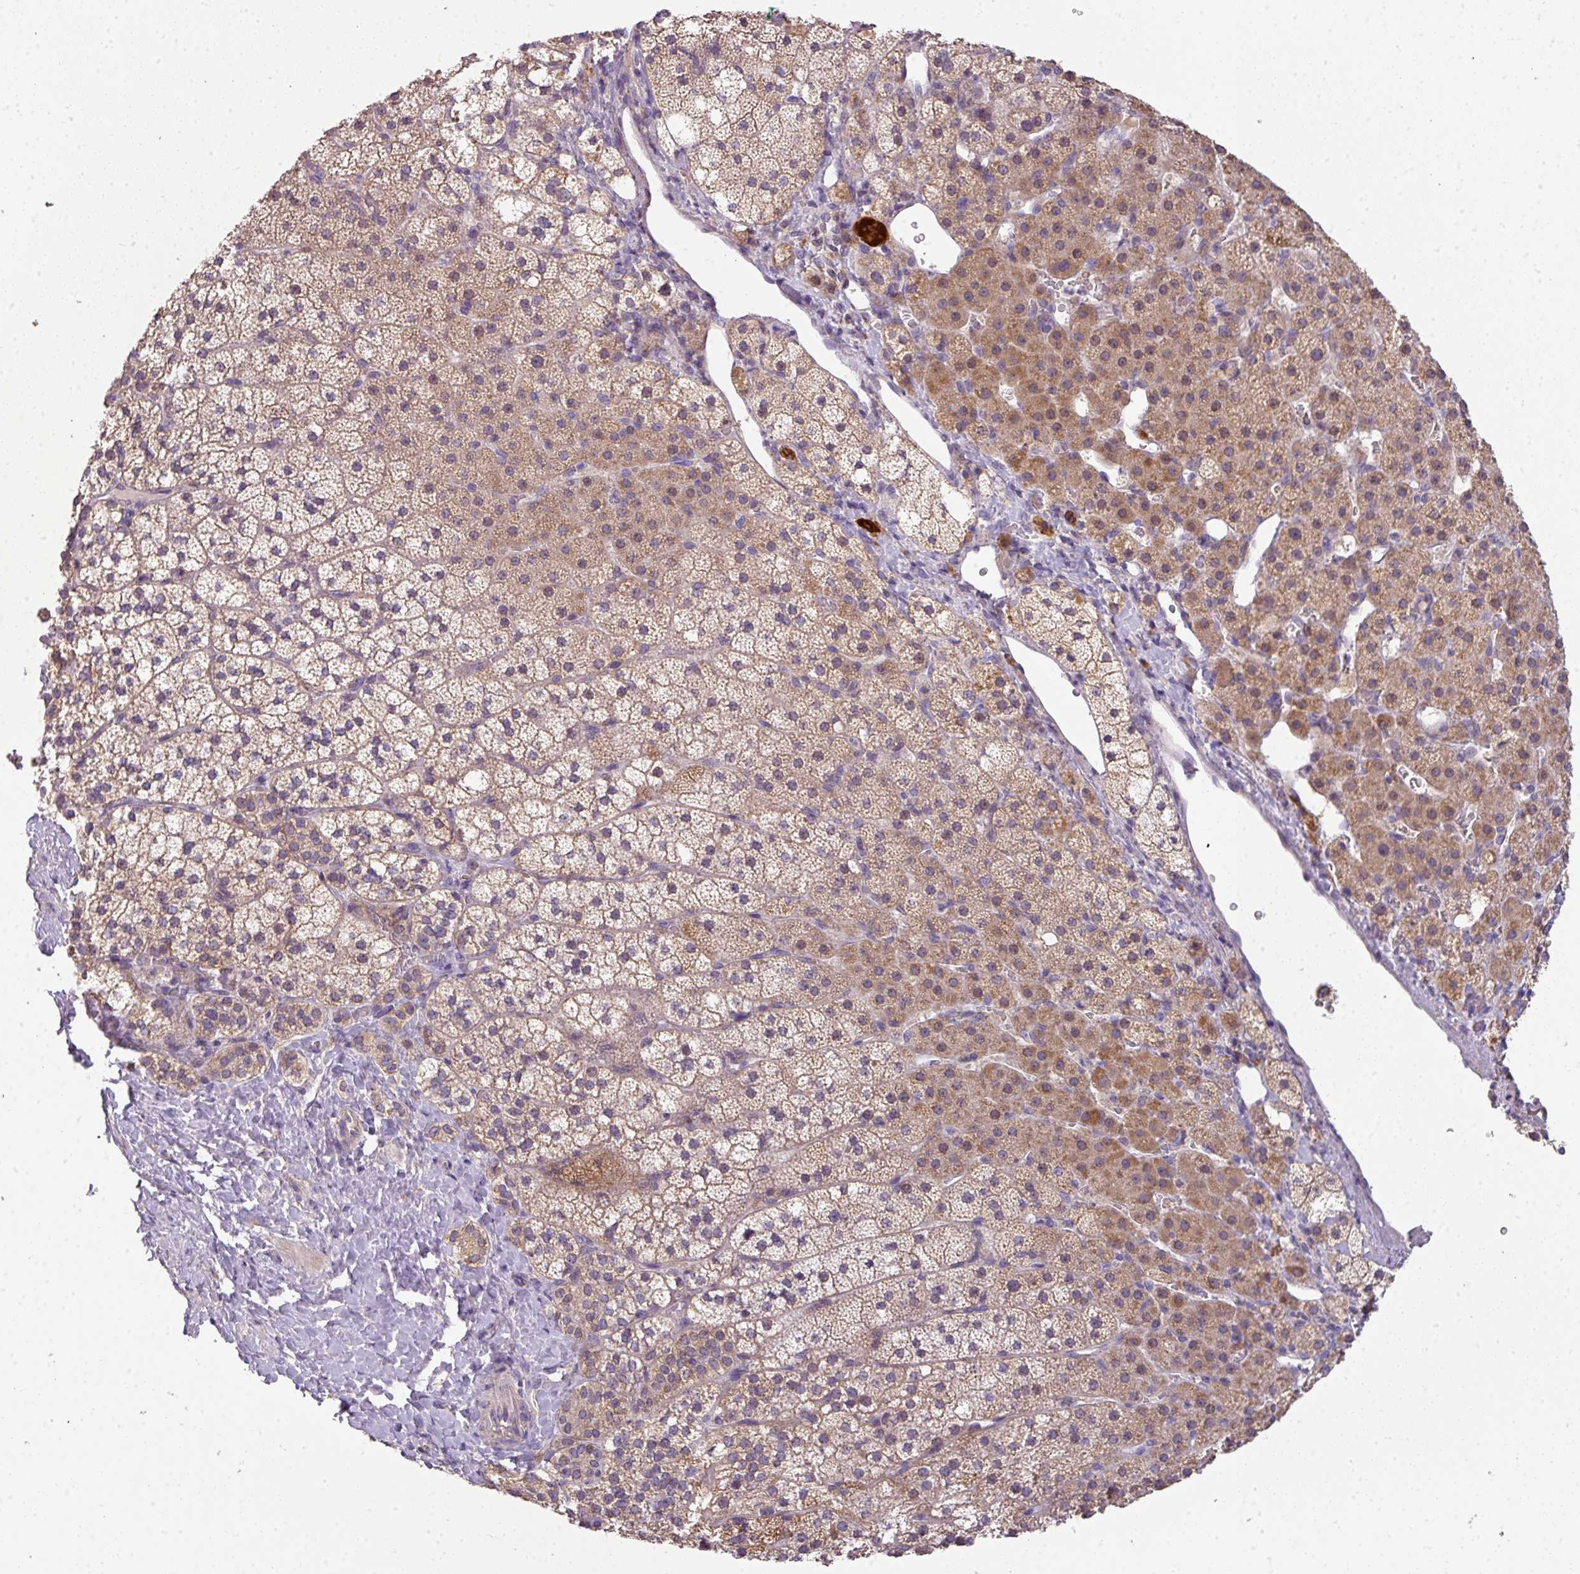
{"staining": {"intensity": "moderate", "quantity": ">75%", "location": "cytoplasmic/membranous"}, "tissue": "adrenal gland", "cell_type": "Glandular cells", "image_type": "normal", "snomed": [{"axis": "morphology", "description": "Normal tissue, NOS"}, {"axis": "topography", "description": "Adrenal gland"}], "caption": "Immunohistochemistry micrograph of normal adrenal gland: adrenal gland stained using IHC reveals medium levels of moderate protein expression localized specifically in the cytoplasmic/membranous of glandular cells, appearing as a cytoplasmic/membranous brown color.", "gene": "PALS2", "patient": {"sex": "male", "age": 53}}